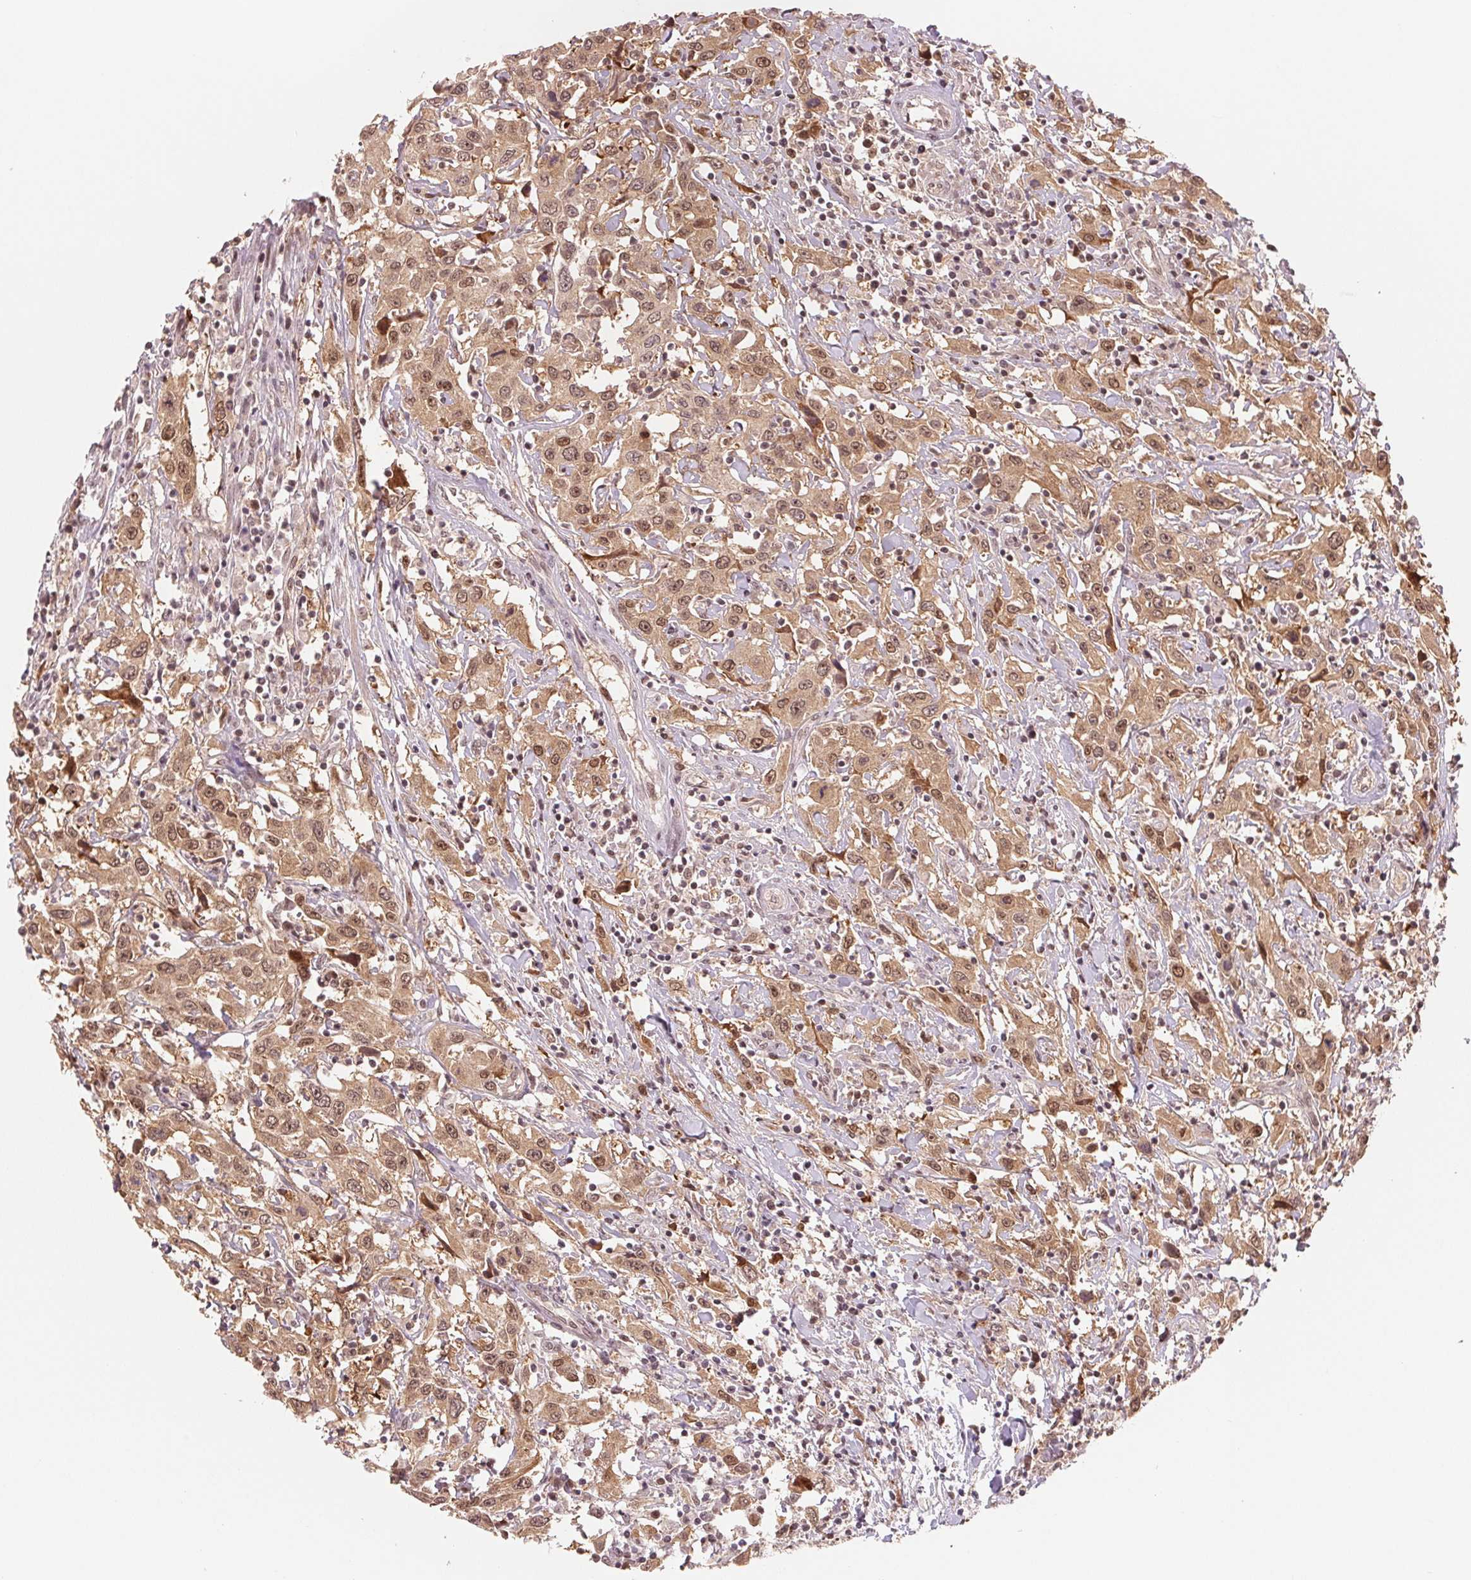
{"staining": {"intensity": "moderate", "quantity": ">75%", "location": "cytoplasmic/membranous,nuclear"}, "tissue": "urothelial cancer", "cell_type": "Tumor cells", "image_type": "cancer", "snomed": [{"axis": "morphology", "description": "Urothelial carcinoma, High grade"}, {"axis": "topography", "description": "Urinary bladder"}], "caption": "An image of urothelial cancer stained for a protein displays moderate cytoplasmic/membranous and nuclear brown staining in tumor cells.", "gene": "DNAJB6", "patient": {"sex": "male", "age": 61}}